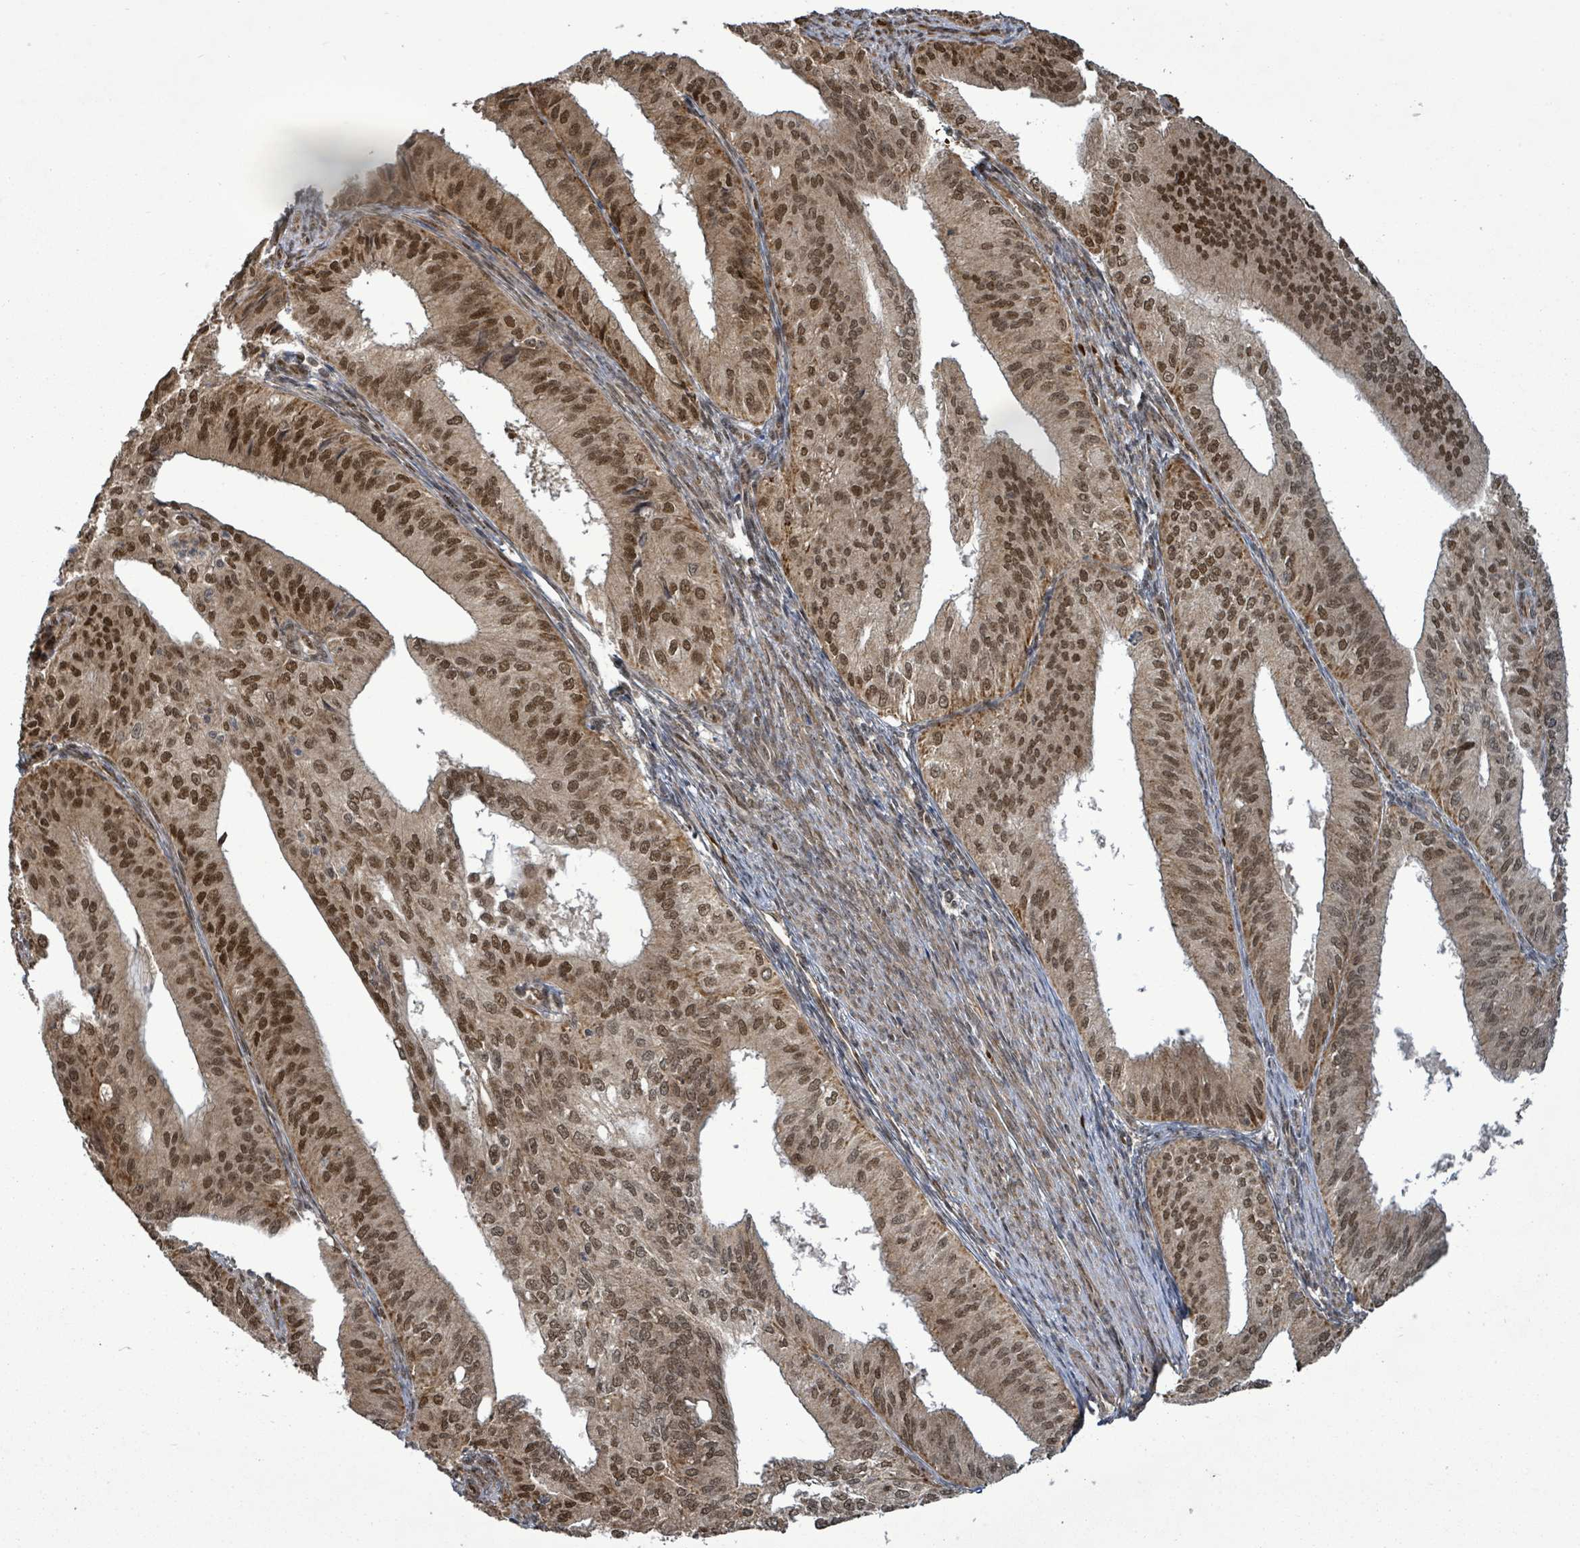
{"staining": {"intensity": "moderate", "quantity": ">75%", "location": "nuclear"}, "tissue": "endometrial cancer", "cell_type": "Tumor cells", "image_type": "cancer", "snomed": [{"axis": "morphology", "description": "Adenocarcinoma, NOS"}, {"axis": "topography", "description": "Endometrium"}], "caption": "Tumor cells show medium levels of moderate nuclear positivity in approximately >75% of cells in human adenocarcinoma (endometrial).", "gene": "PATZ1", "patient": {"sex": "female", "age": 50}}